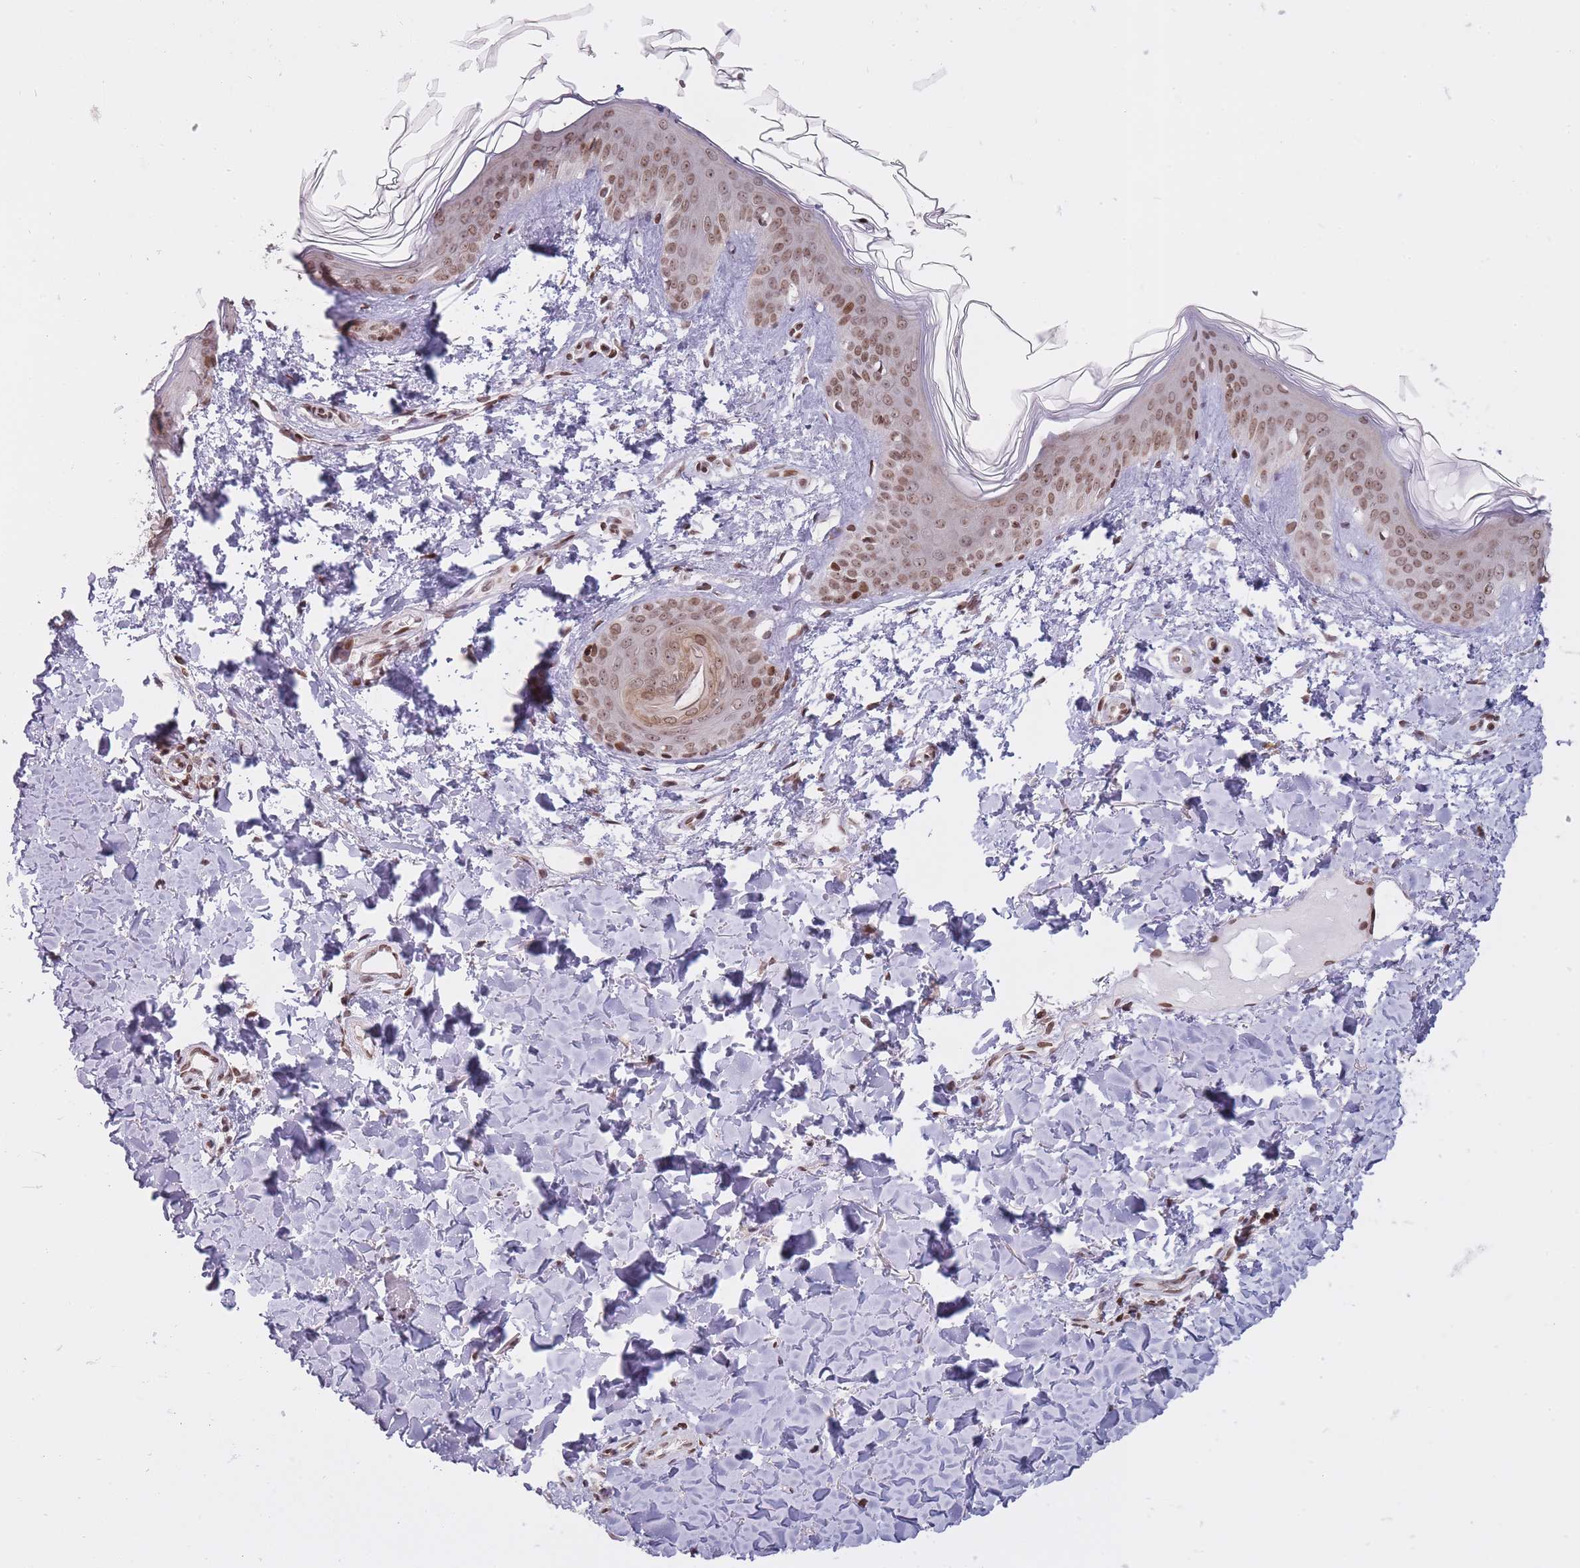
{"staining": {"intensity": "moderate", "quantity": ">75%", "location": "nuclear"}, "tissue": "skin", "cell_type": "Fibroblasts", "image_type": "normal", "snomed": [{"axis": "morphology", "description": "Normal tissue, NOS"}, {"axis": "topography", "description": "Skin"}], "caption": "A medium amount of moderate nuclear staining is seen in approximately >75% of fibroblasts in normal skin. (Stains: DAB (3,3'-diaminobenzidine) in brown, nuclei in blue, Microscopy: brightfield microscopy at high magnification).", "gene": "TMC6", "patient": {"sex": "female", "age": 41}}